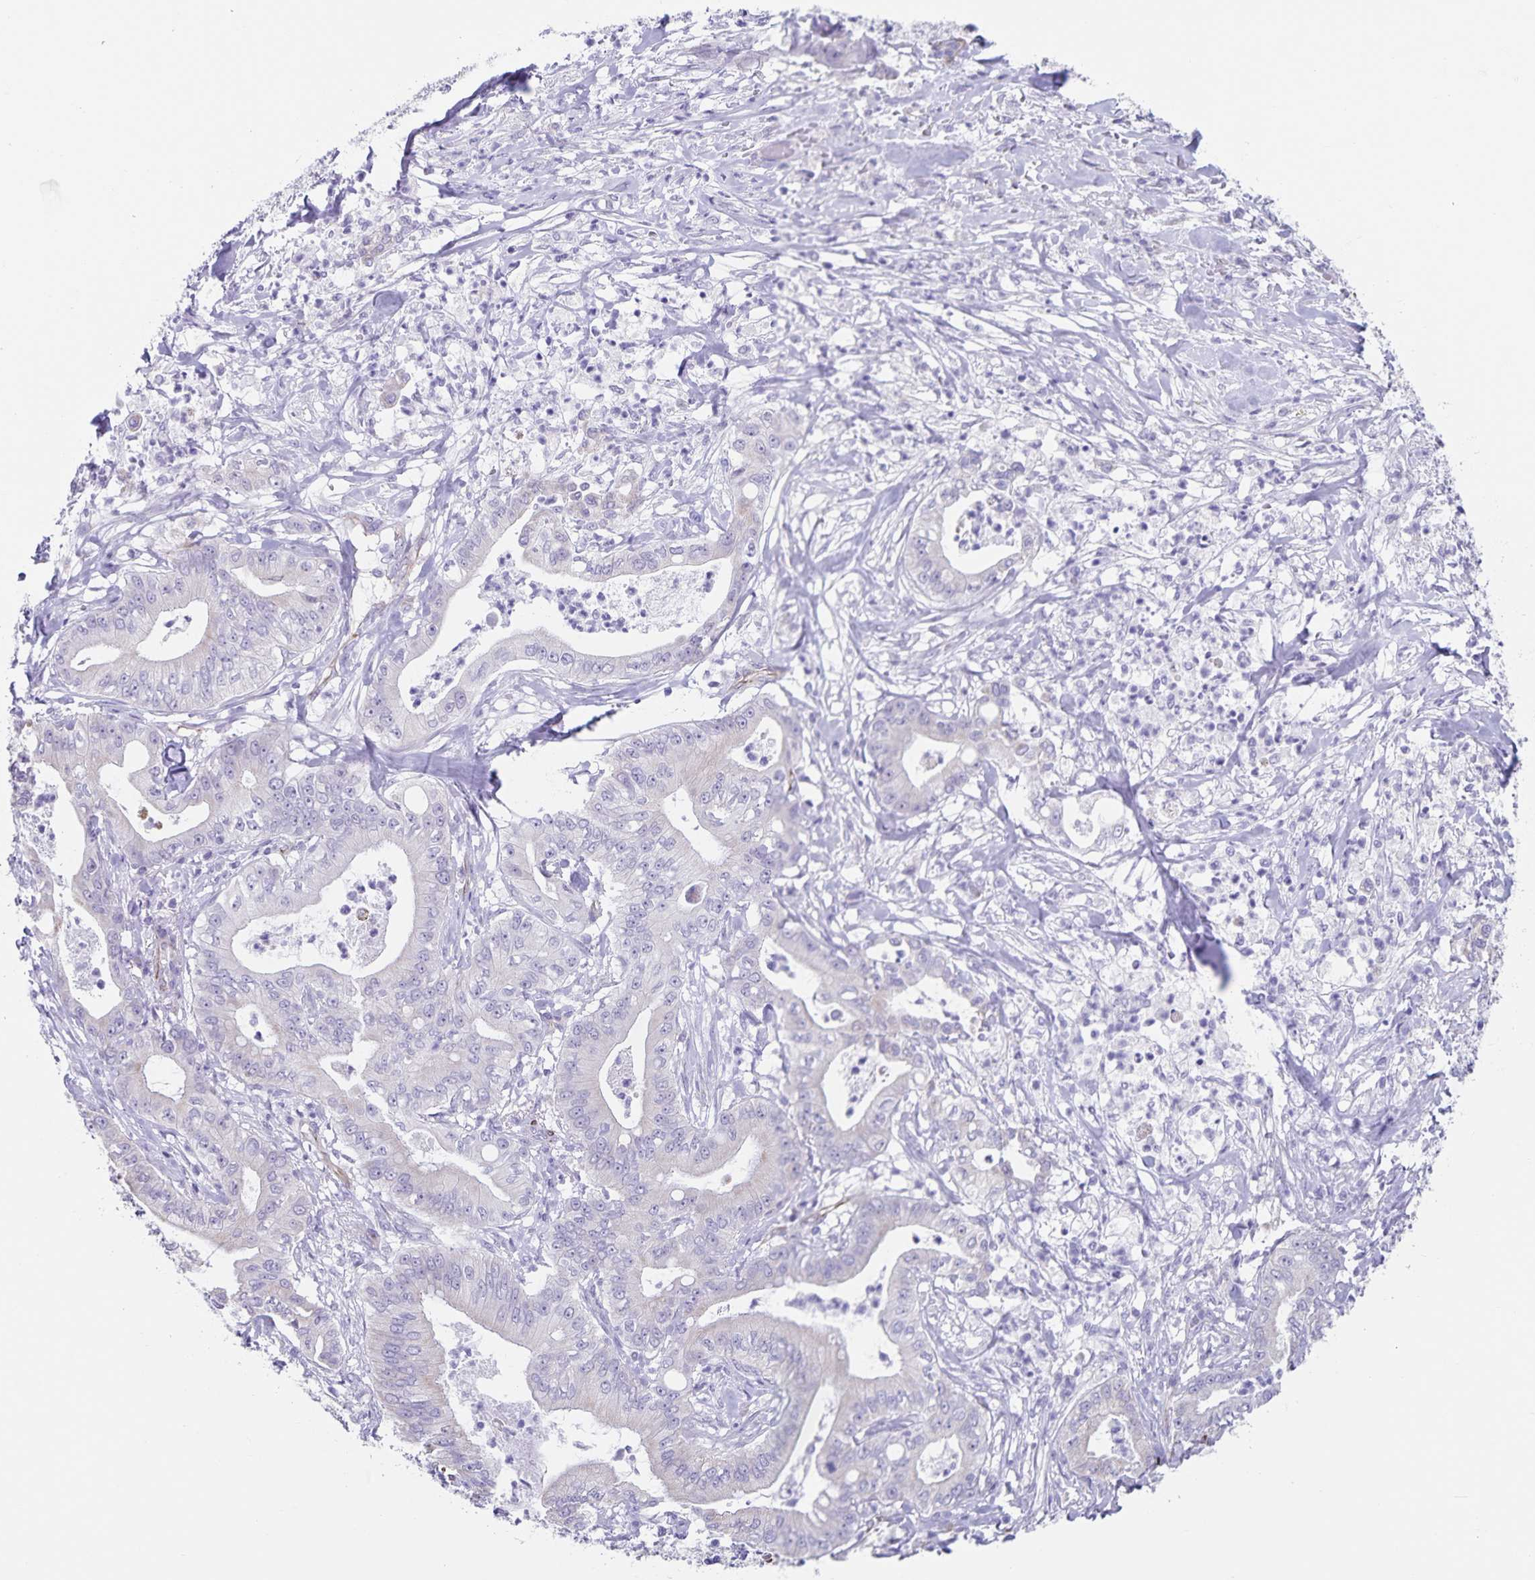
{"staining": {"intensity": "negative", "quantity": "none", "location": "none"}, "tissue": "pancreatic cancer", "cell_type": "Tumor cells", "image_type": "cancer", "snomed": [{"axis": "morphology", "description": "Adenocarcinoma, NOS"}, {"axis": "topography", "description": "Pancreas"}], "caption": "A histopathology image of human pancreatic cancer (adenocarcinoma) is negative for staining in tumor cells.", "gene": "SYNM", "patient": {"sex": "male", "age": 71}}